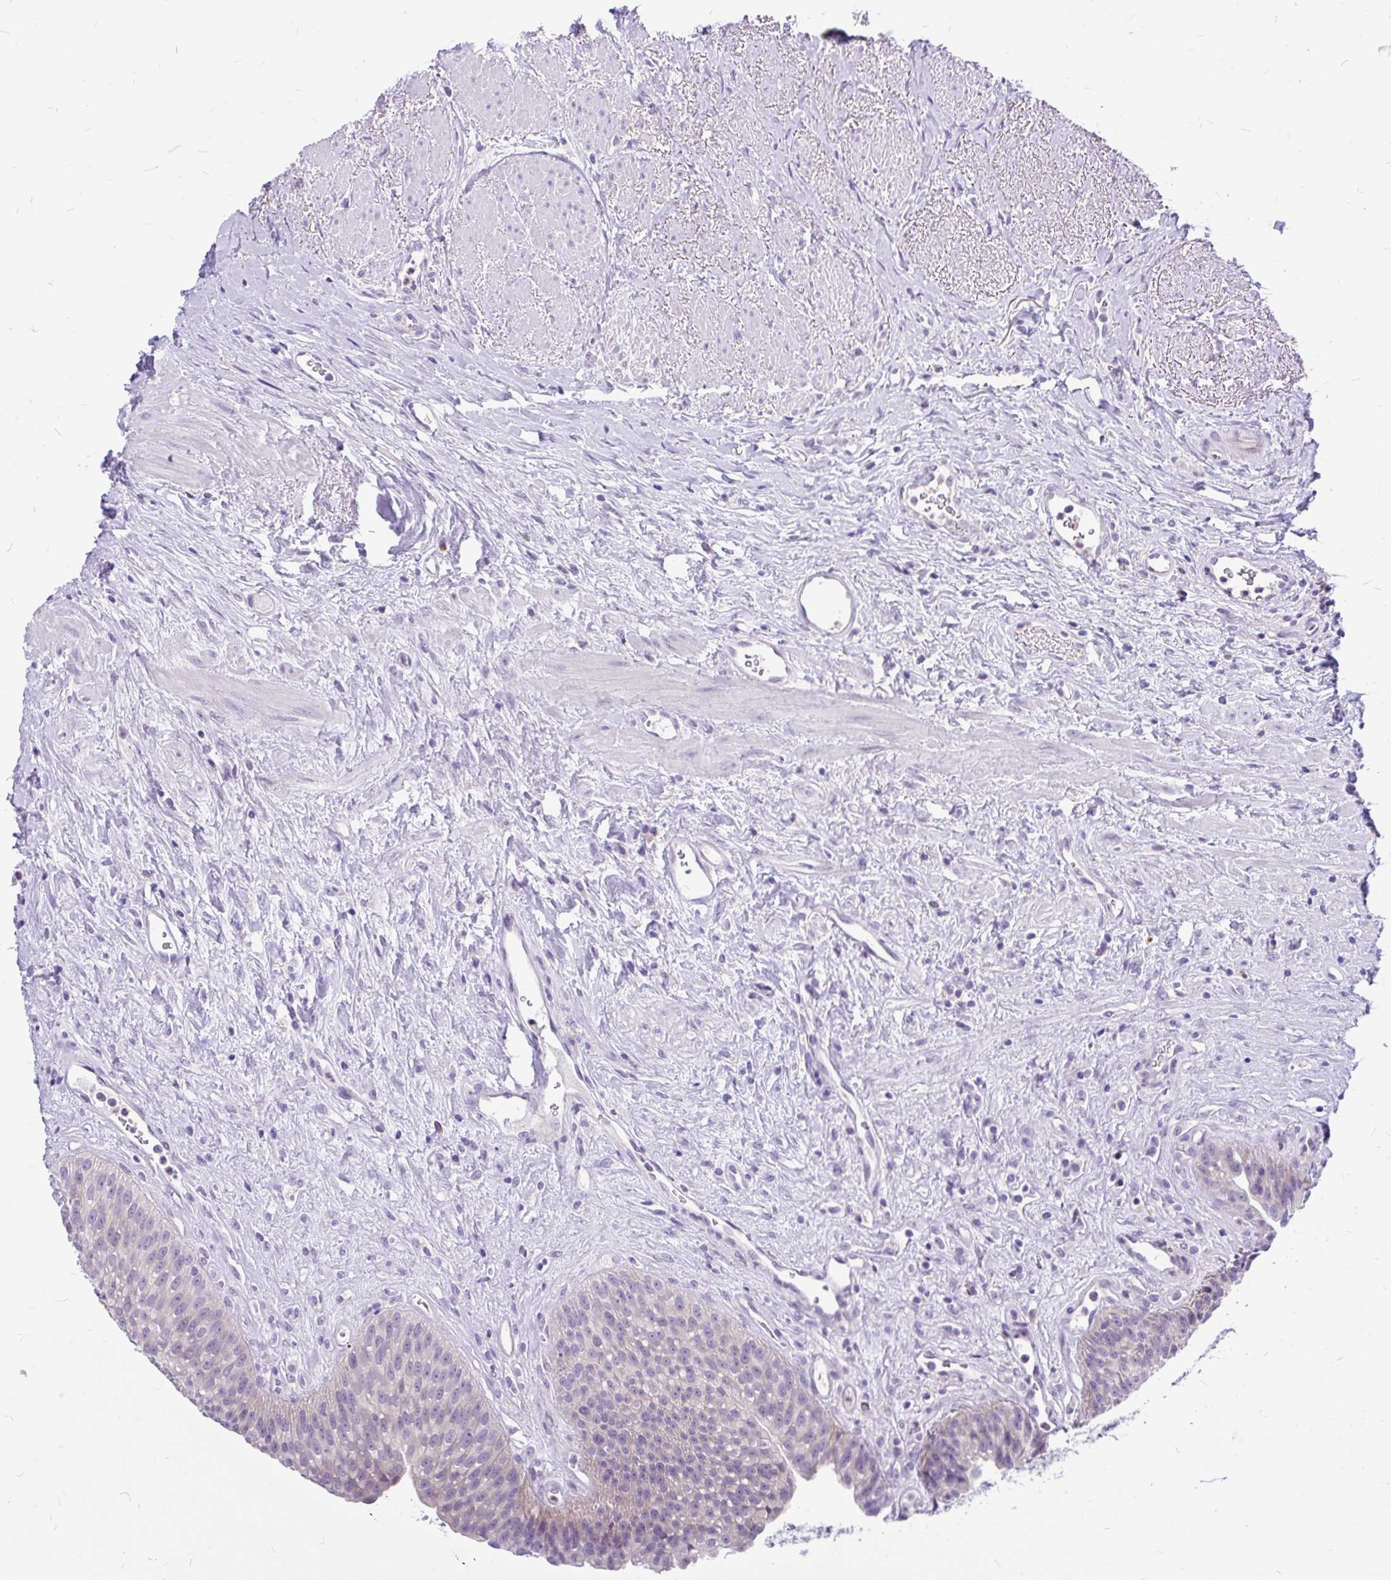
{"staining": {"intensity": "negative", "quantity": "none", "location": "none"}, "tissue": "urinary bladder", "cell_type": "Urothelial cells", "image_type": "normal", "snomed": [{"axis": "morphology", "description": "Normal tissue, NOS"}, {"axis": "topography", "description": "Urinary bladder"}], "caption": "Urothelial cells are negative for protein expression in benign human urinary bladder. (DAB immunohistochemistry (IHC), high magnification).", "gene": "MAP1LC3A", "patient": {"sex": "female", "age": 56}}